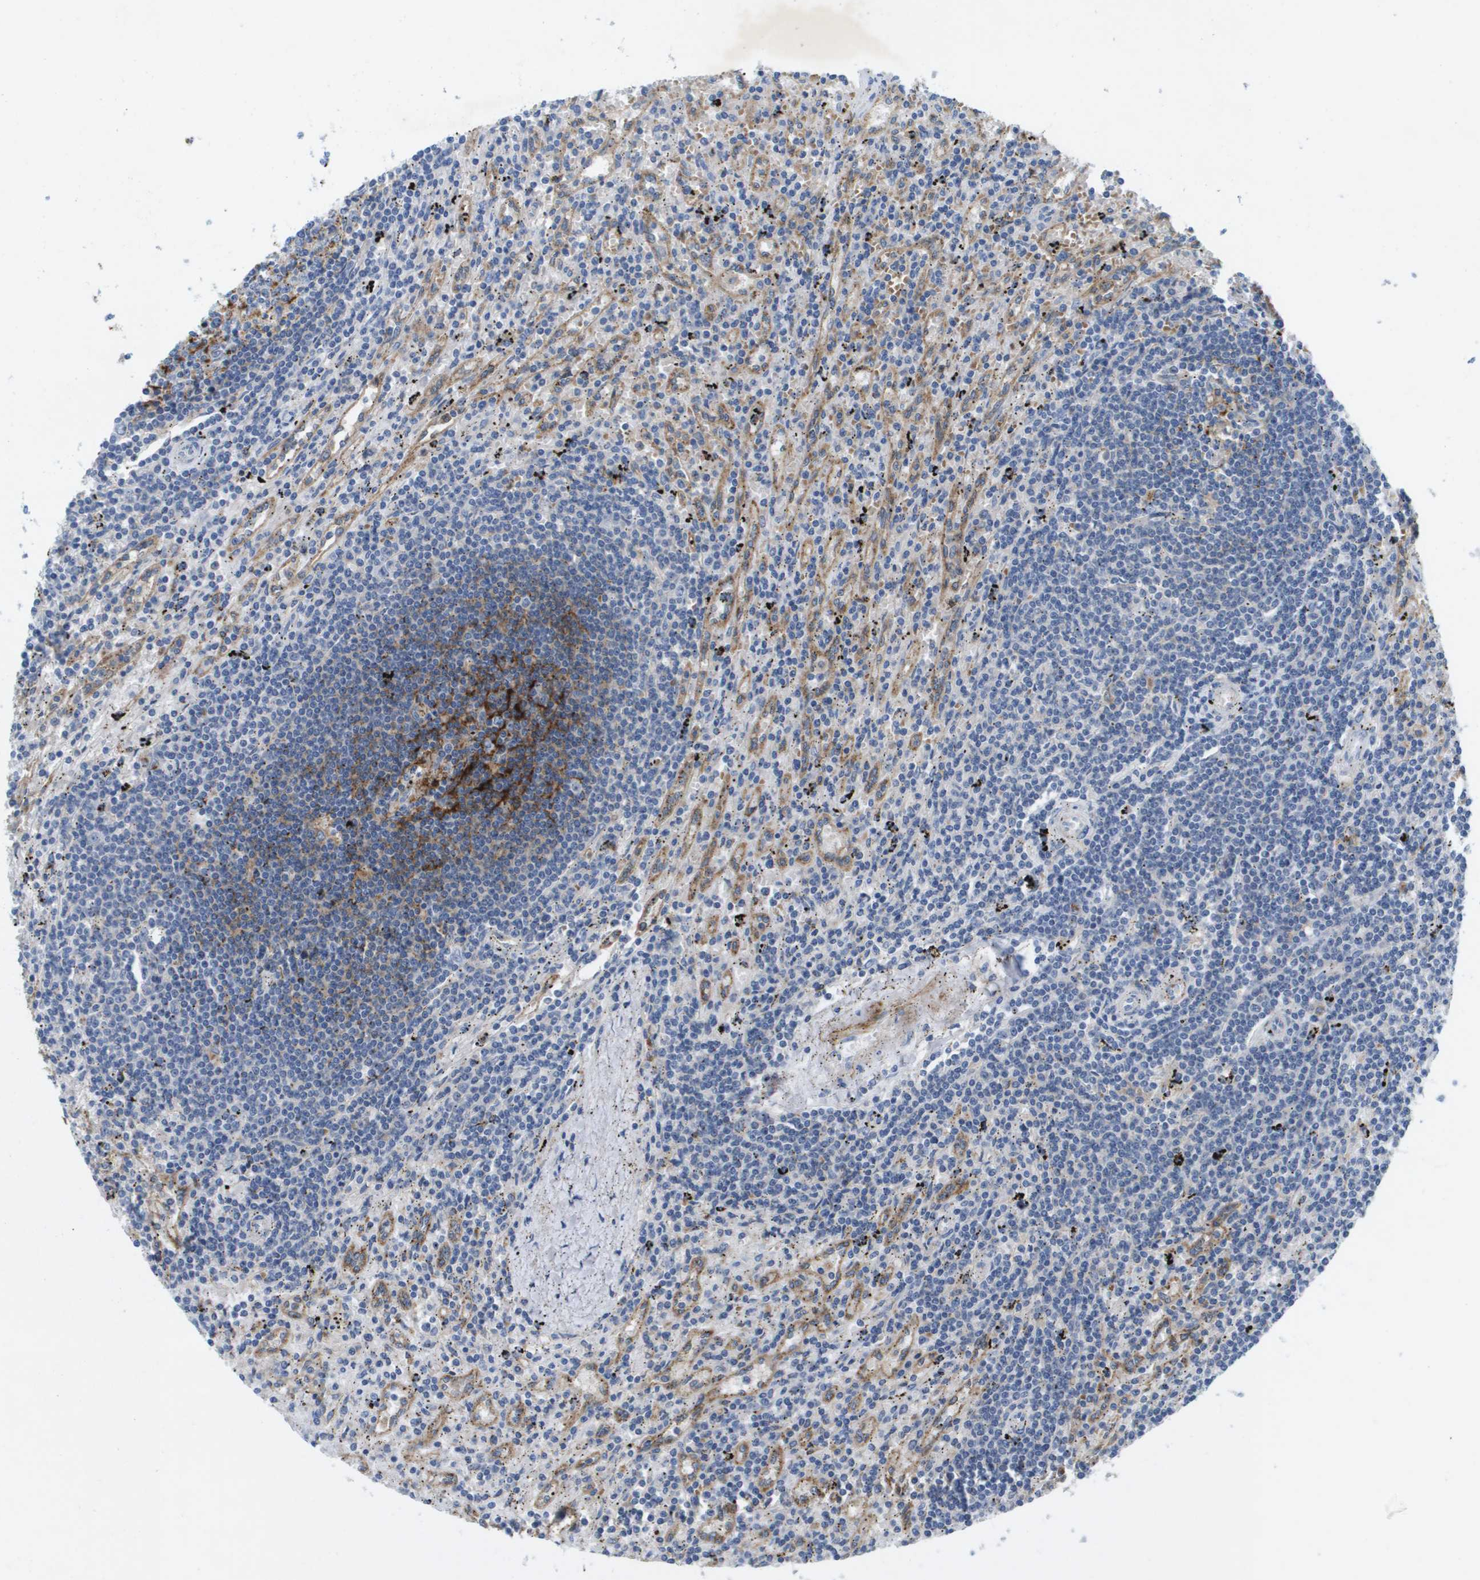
{"staining": {"intensity": "negative", "quantity": "none", "location": "none"}, "tissue": "lymphoma", "cell_type": "Tumor cells", "image_type": "cancer", "snomed": [{"axis": "morphology", "description": "Malignant lymphoma, non-Hodgkin's type, Low grade"}, {"axis": "topography", "description": "Spleen"}], "caption": "Immunohistochemical staining of low-grade malignant lymphoma, non-Hodgkin's type displays no significant staining in tumor cells.", "gene": "LIPG", "patient": {"sex": "male", "age": 76}}